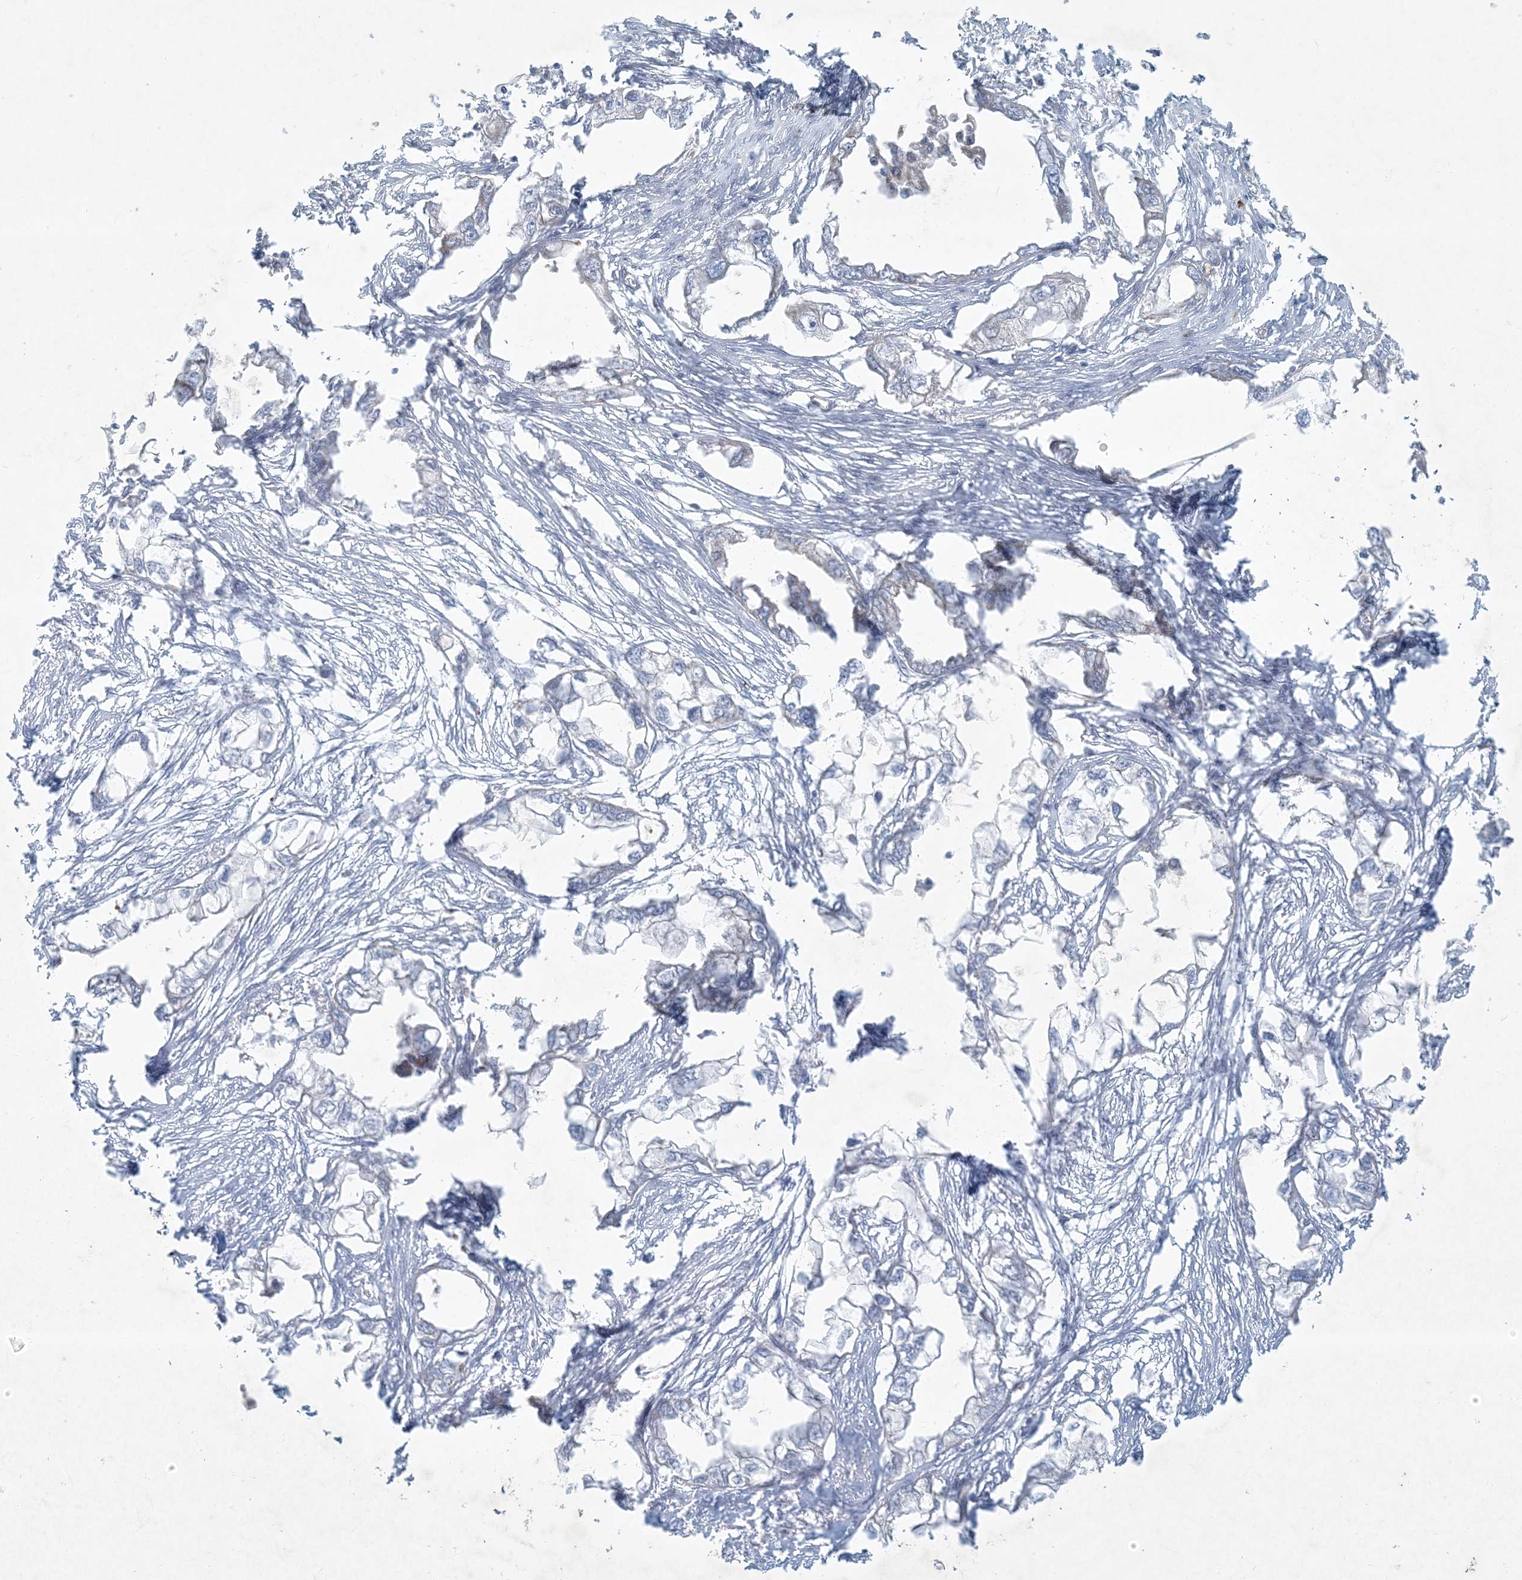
{"staining": {"intensity": "negative", "quantity": "none", "location": "none"}, "tissue": "endometrial cancer", "cell_type": "Tumor cells", "image_type": "cancer", "snomed": [{"axis": "morphology", "description": "Adenocarcinoma, NOS"}, {"axis": "morphology", "description": "Adenocarcinoma, metastatic, NOS"}, {"axis": "topography", "description": "Adipose tissue"}, {"axis": "topography", "description": "Endometrium"}], "caption": "Immunohistochemical staining of human metastatic adenocarcinoma (endometrial) displays no significant expression in tumor cells.", "gene": "BCORL1", "patient": {"sex": "female", "age": 67}}